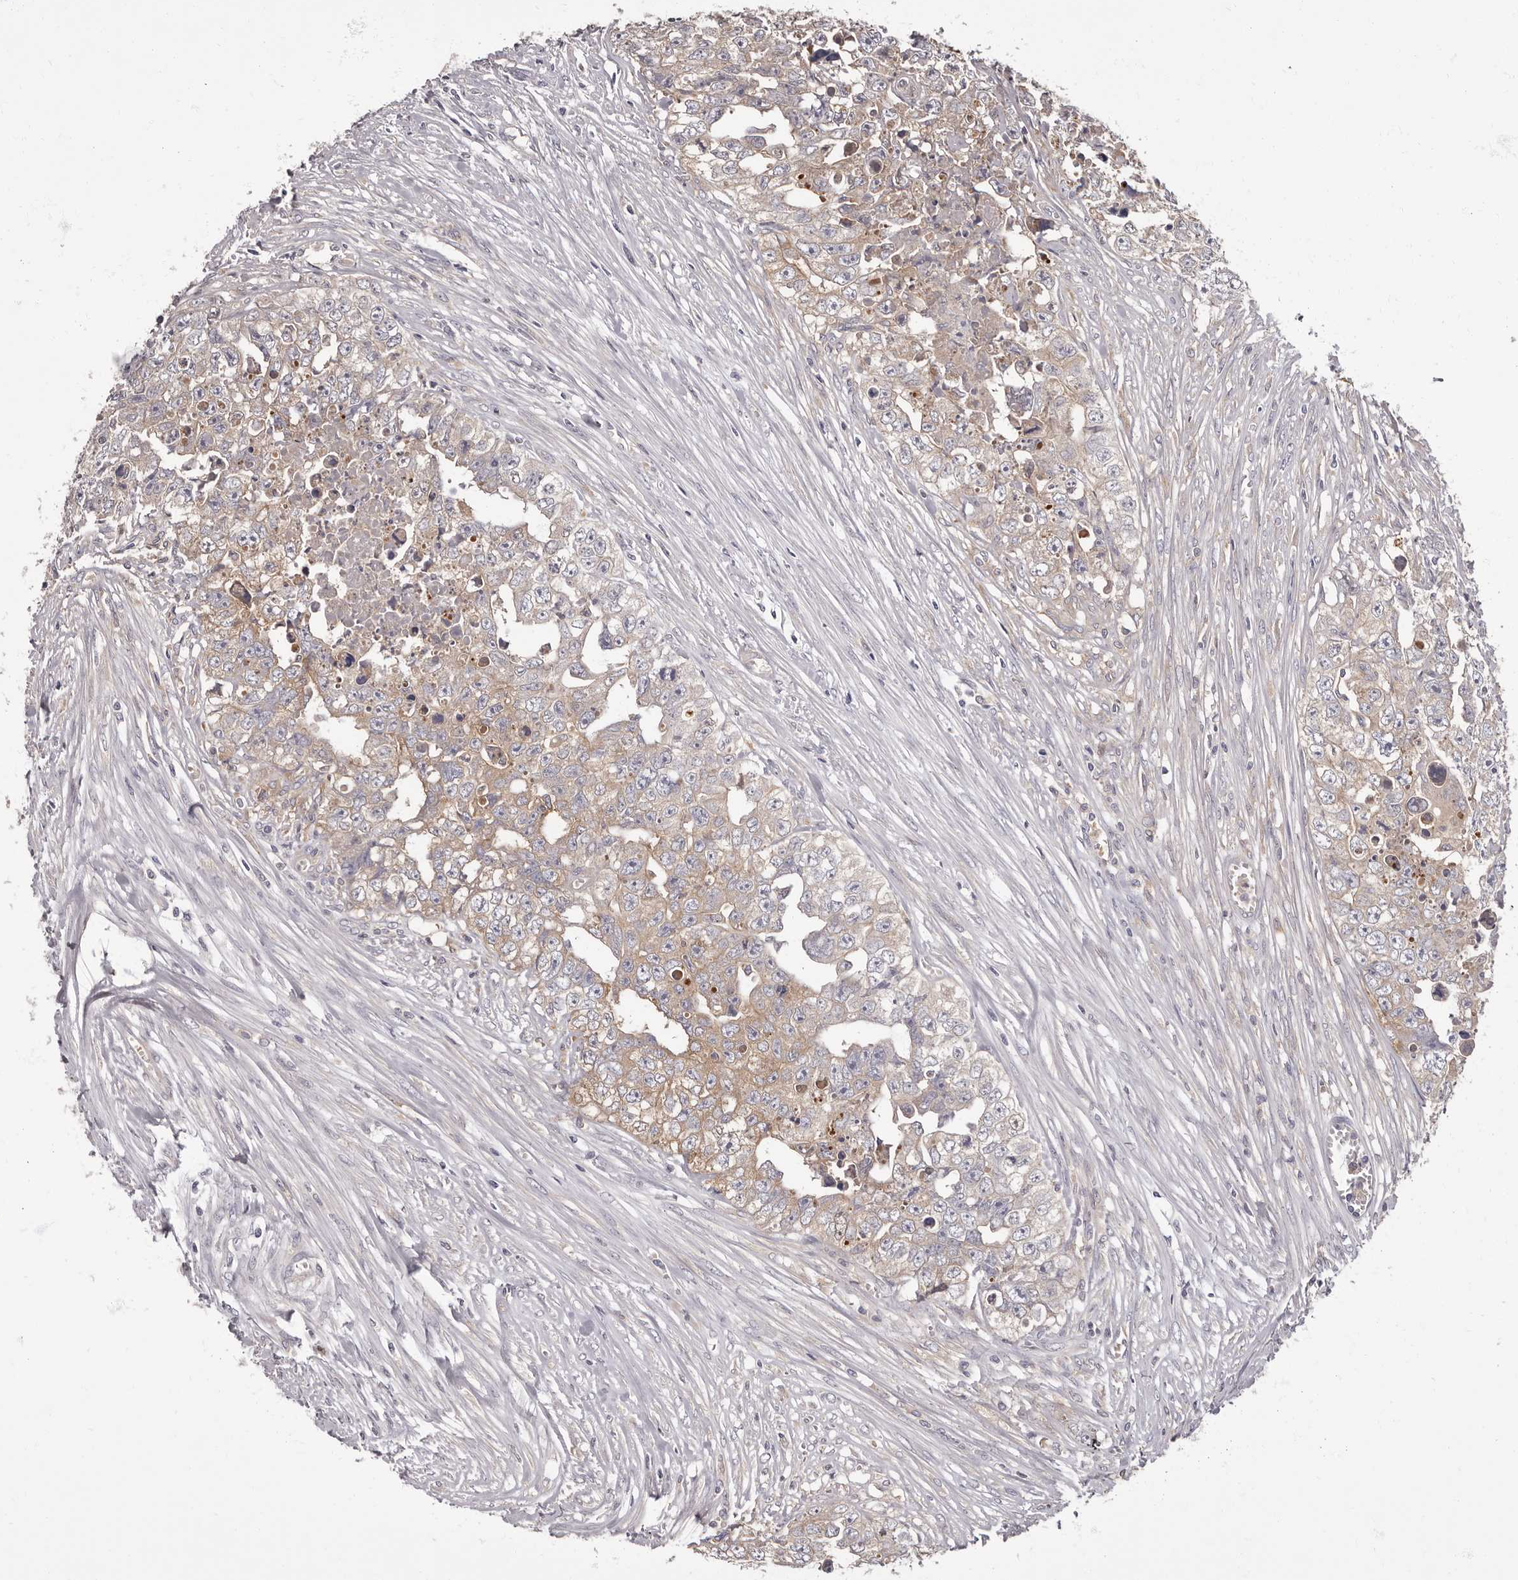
{"staining": {"intensity": "weak", "quantity": "25%-75%", "location": "cytoplasmic/membranous"}, "tissue": "testis cancer", "cell_type": "Tumor cells", "image_type": "cancer", "snomed": [{"axis": "morphology", "description": "Seminoma, NOS"}, {"axis": "morphology", "description": "Carcinoma, Embryonal, NOS"}, {"axis": "topography", "description": "Testis"}], "caption": "Human testis cancer stained with a protein marker reveals weak staining in tumor cells.", "gene": "APEH", "patient": {"sex": "male", "age": 43}}